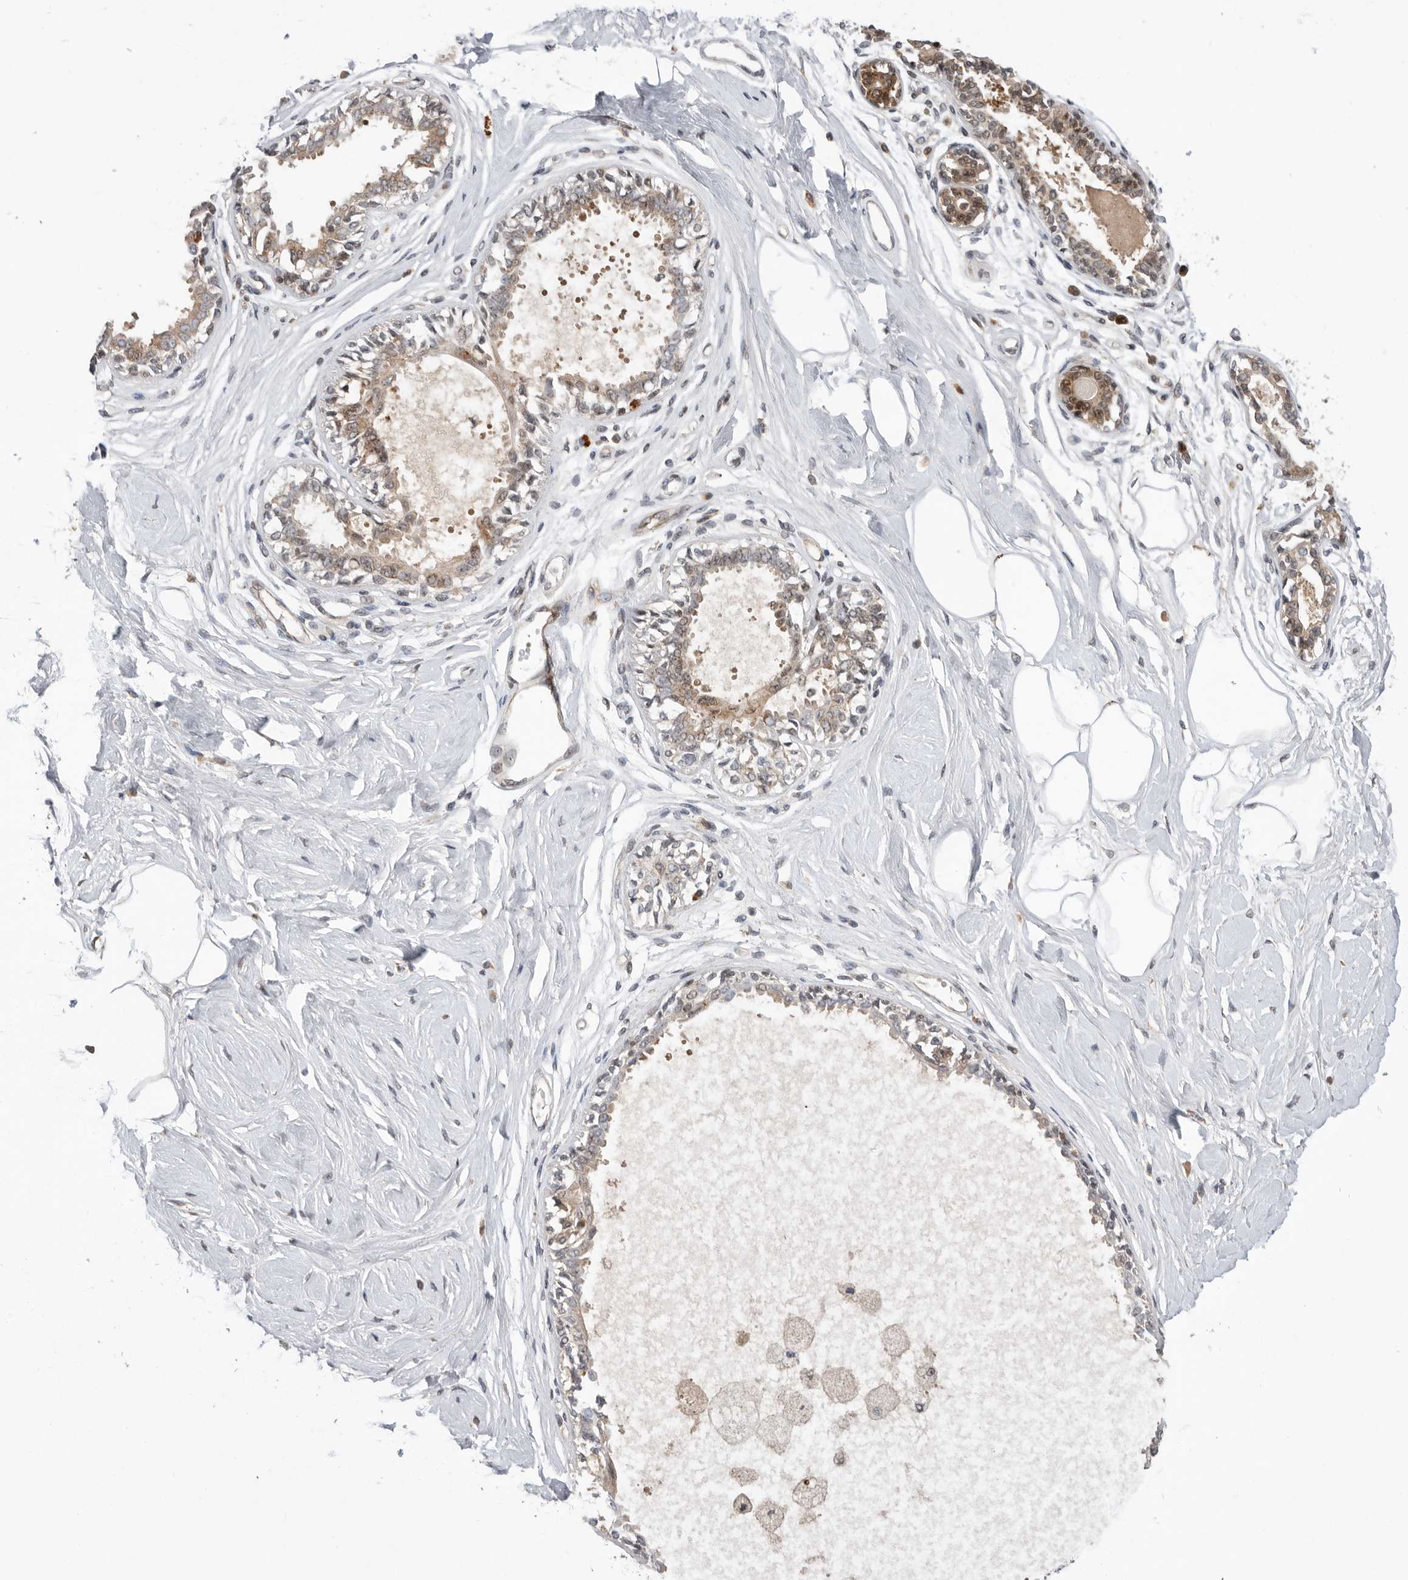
{"staining": {"intensity": "negative", "quantity": "none", "location": "none"}, "tissue": "breast", "cell_type": "Adipocytes", "image_type": "normal", "snomed": [{"axis": "morphology", "description": "Normal tissue, NOS"}, {"axis": "topography", "description": "Breast"}], "caption": "Immunohistochemistry of unremarkable human breast shows no positivity in adipocytes. Nuclei are stained in blue.", "gene": "FZD3", "patient": {"sex": "female", "age": 45}}